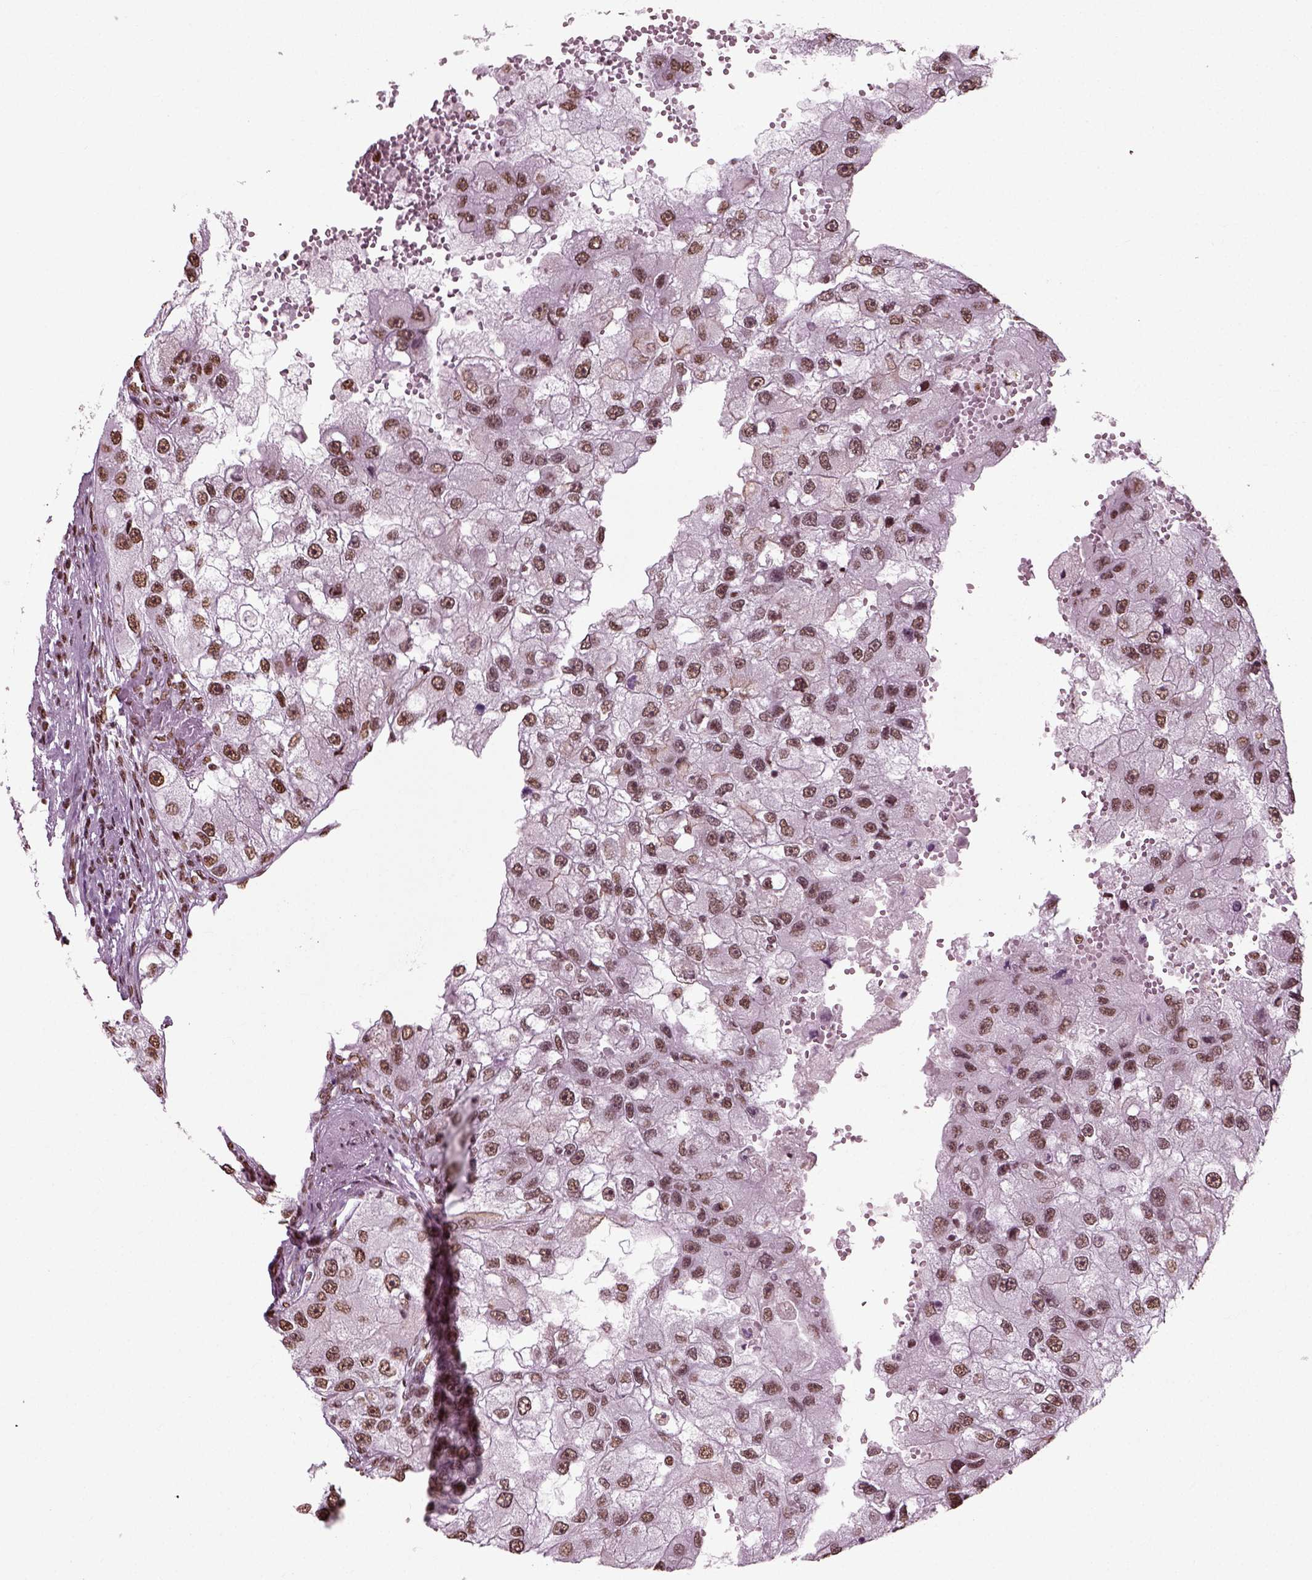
{"staining": {"intensity": "moderate", "quantity": "25%-75%", "location": "nuclear"}, "tissue": "renal cancer", "cell_type": "Tumor cells", "image_type": "cancer", "snomed": [{"axis": "morphology", "description": "Adenocarcinoma, NOS"}, {"axis": "topography", "description": "Kidney"}], "caption": "IHC histopathology image of neoplastic tissue: human adenocarcinoma (renal) stained using IHC exhibits medium levels of moderate protein expression localized specifically in the nuclear of tumor cells, appearing as a nuclear brown color.", "gene": "POLR1H", "patient": {"sex": "male", "age": 63}}